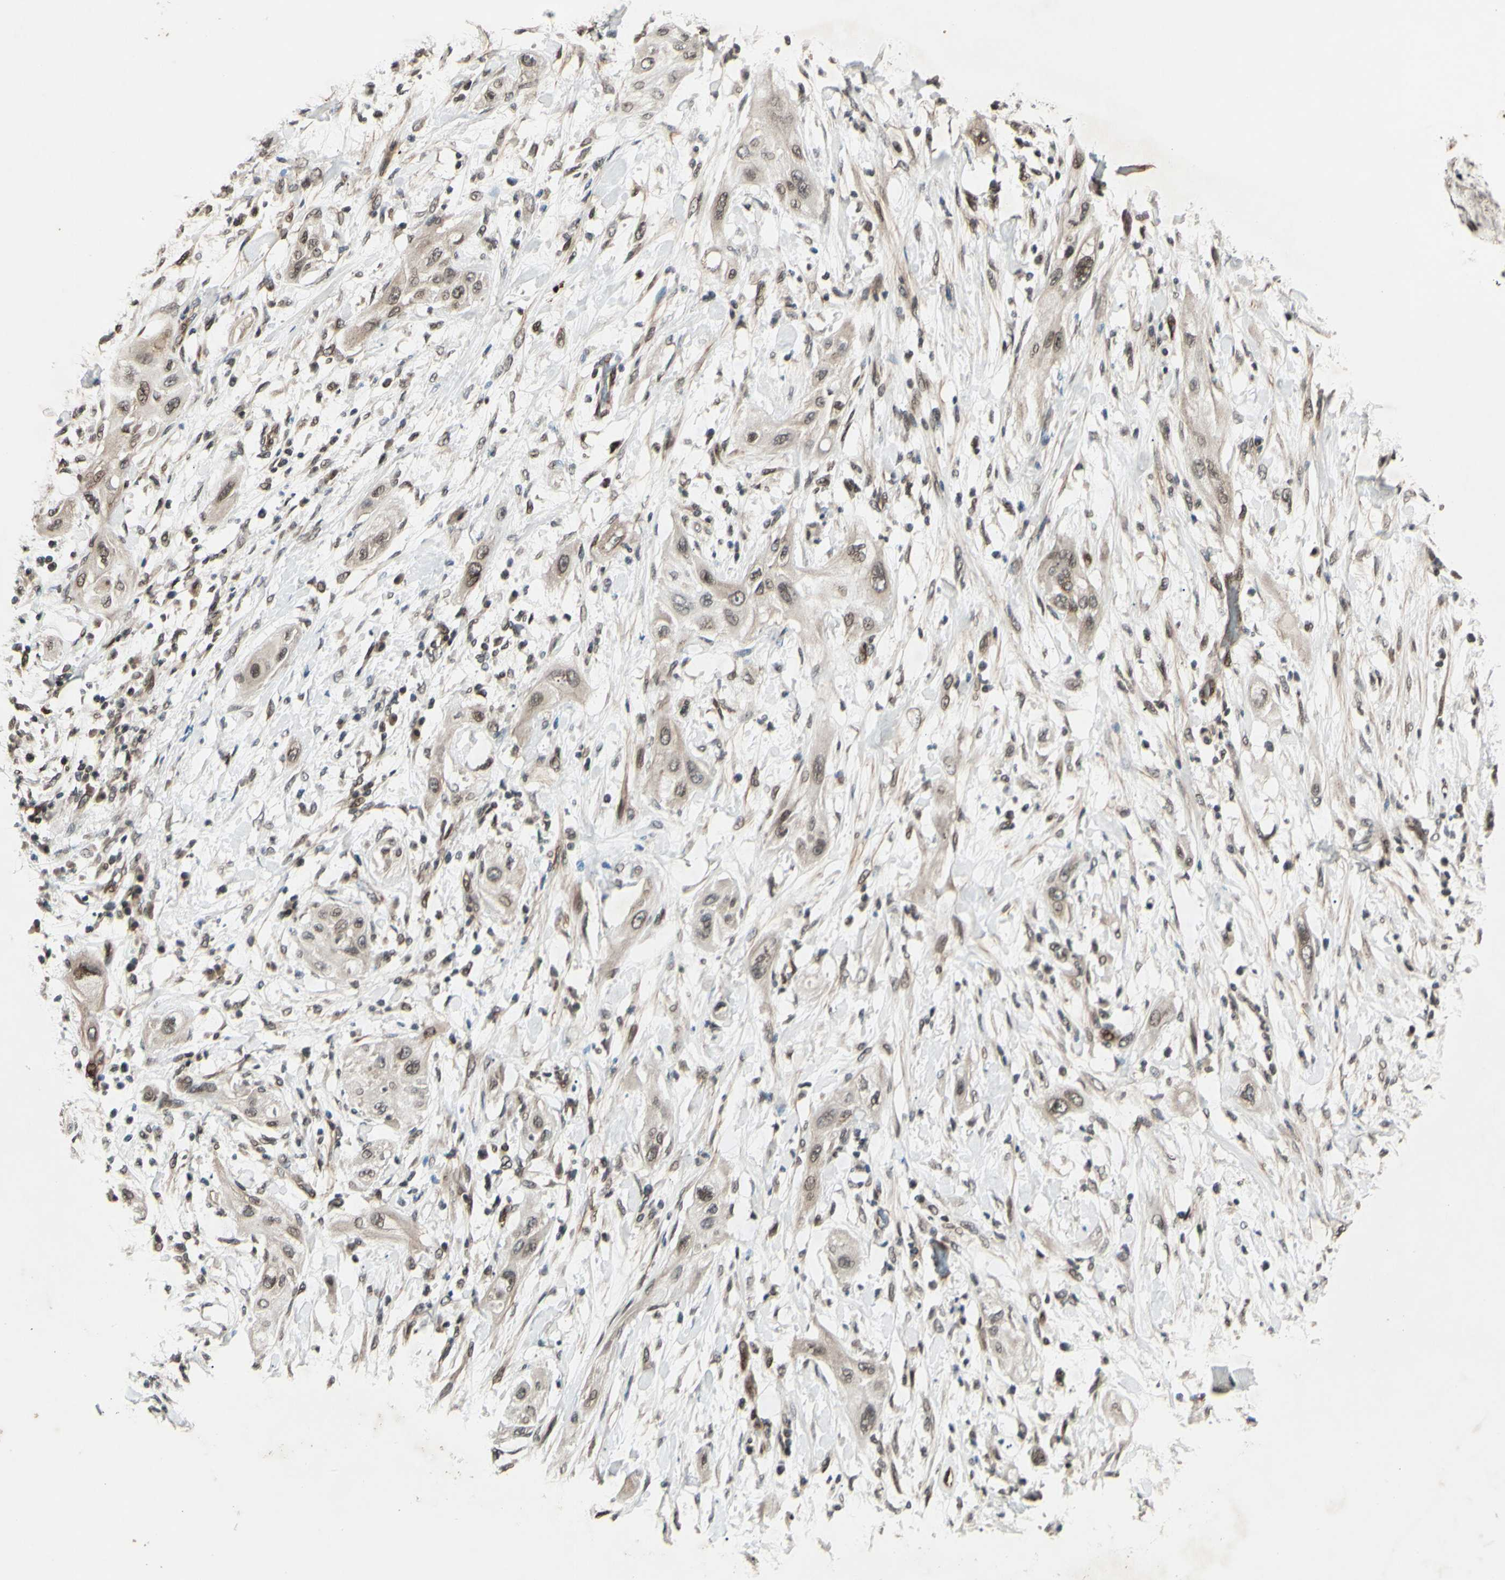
{"staining": {"intensity": "weak", "quantity": ">75%", "location": "cytoplasmic/membranous,nuclear"}, "tissue": "lung cancer", "cell_type": "Tumor cells", "image_type": "cancer", "snomed": [{"axis": "morphology", "description": "Squamous cell carcinoma, NOS"}, {"axis": "topography", "description": "Lung"}], "caption": "Tumor cells demonstrate low levels of weak cytoplasmic/membranous and nuclear expression in about >75% of cells in human squamous cell carcinoma (lung).", "gene": "MLF2", "patient": {"sex": "female", "age": 47}}